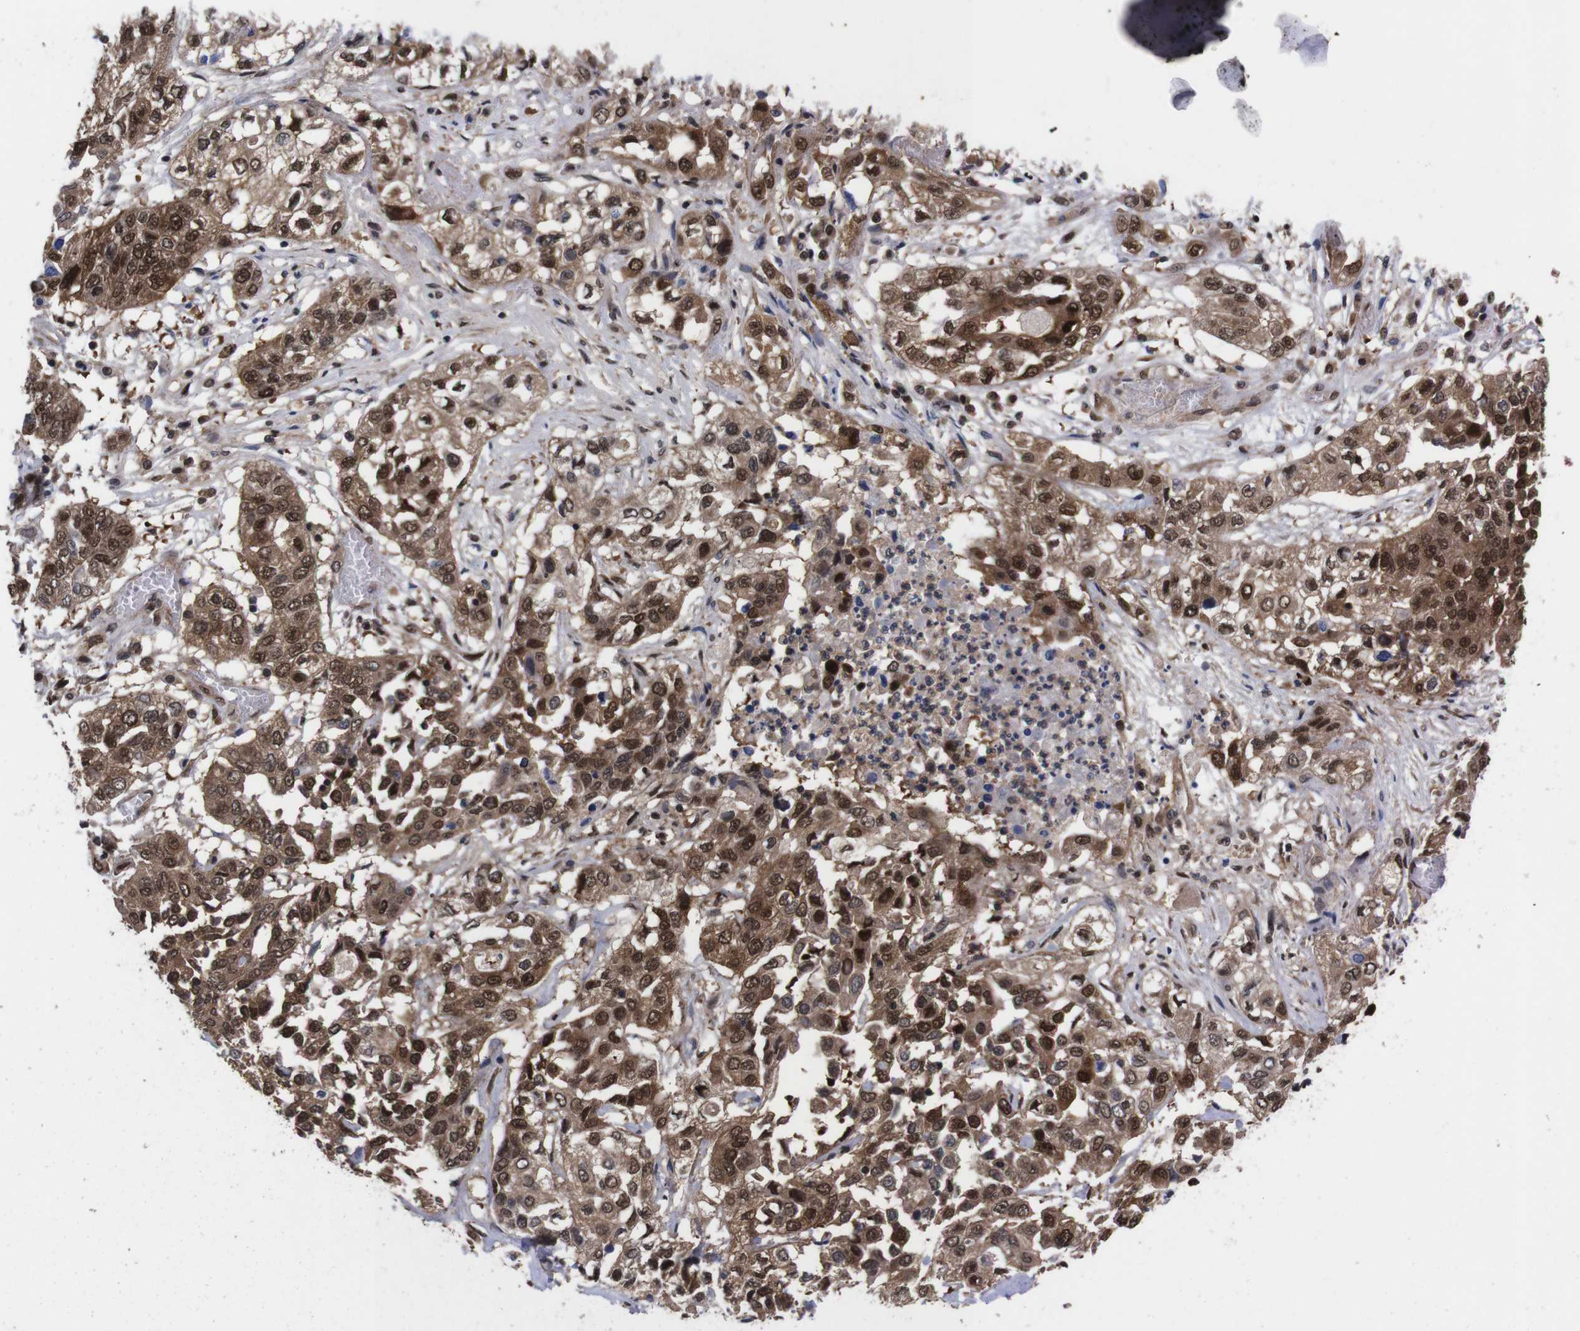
{"staining": {"intensity": "moderate", "quantity": ">75%", "location": "cytoplasmic/membranous,nuclear"}, "tissue": "lung cancer", "cell_type": "Tumor cells", "image_type": "cancer", "snomed": [{"axis": "morphology", "description": "Squamous cell carcinoma, NOS"}, {"axis": "topography", "description": "Lung"}], "caption": "Immunohistochemical staining of lung cancer (squamous cell carcinoma) displays moderate cytoplasmic/membranous and nuclear protein expression in approximately >75% of tumor cells.", "gene": "UBQLN2", "patient": {"sex": "male", "age": 71}}